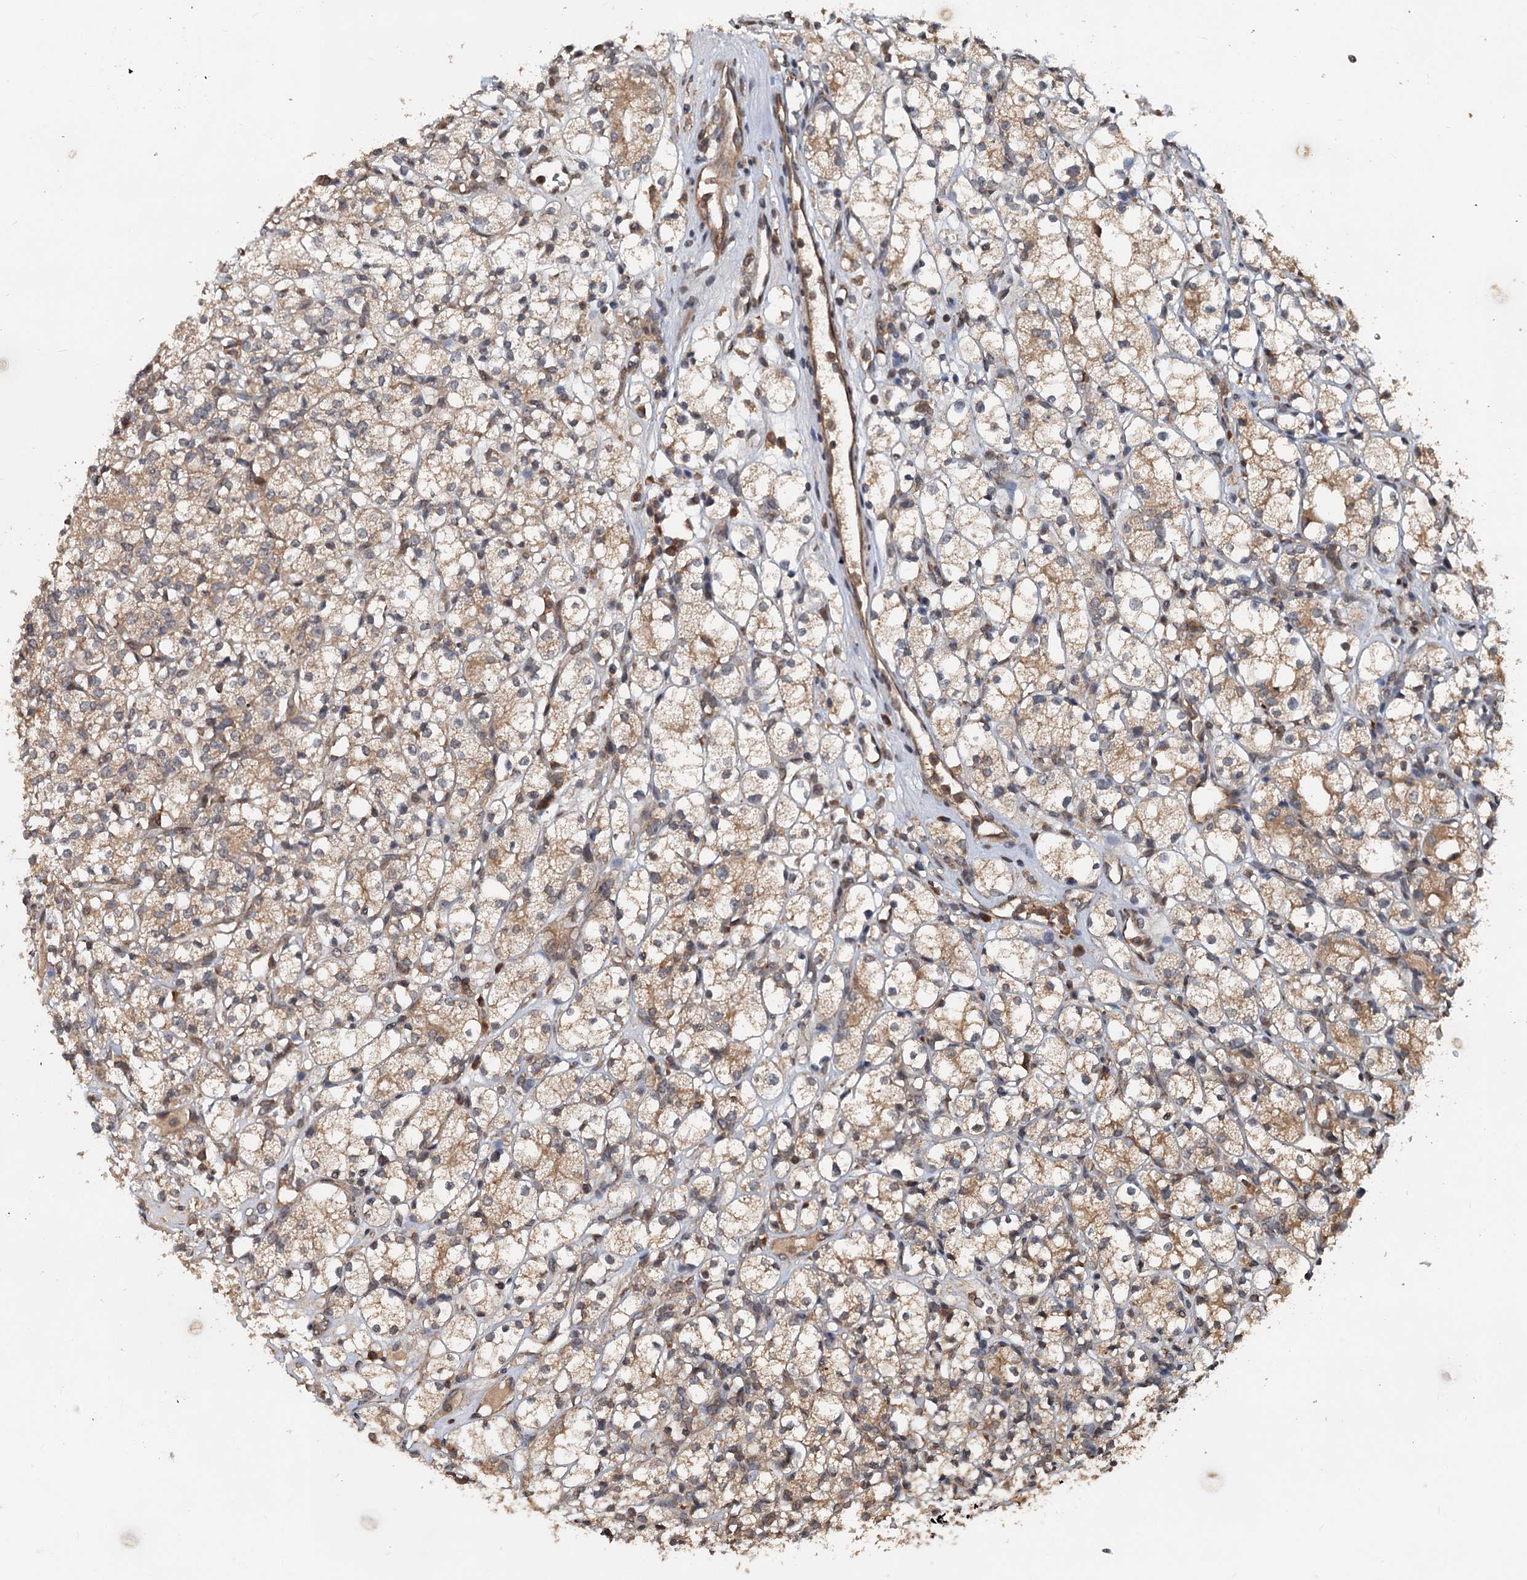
{"staining": {"intensity": "weak", "quantity": ">75%", "location": "cytoplasmic/membranous"}, "tissue": "renal cancer", "cell_type": "Tumor cells", "image_type": "cancer", "snomed": [{"axis": "morphology", "description": "Adenocarcinoma, NOS"}, {"axis": "topography", "description": "Kidney"}], "caption": "This image shows immunohistochemistry staining of human renal cancer, with low weak cytoplasmic/membranous positivity in about >75% of tumor cells.", "gene": "N4BP2L2", "patient": {"sex": "male", "age": 77}}